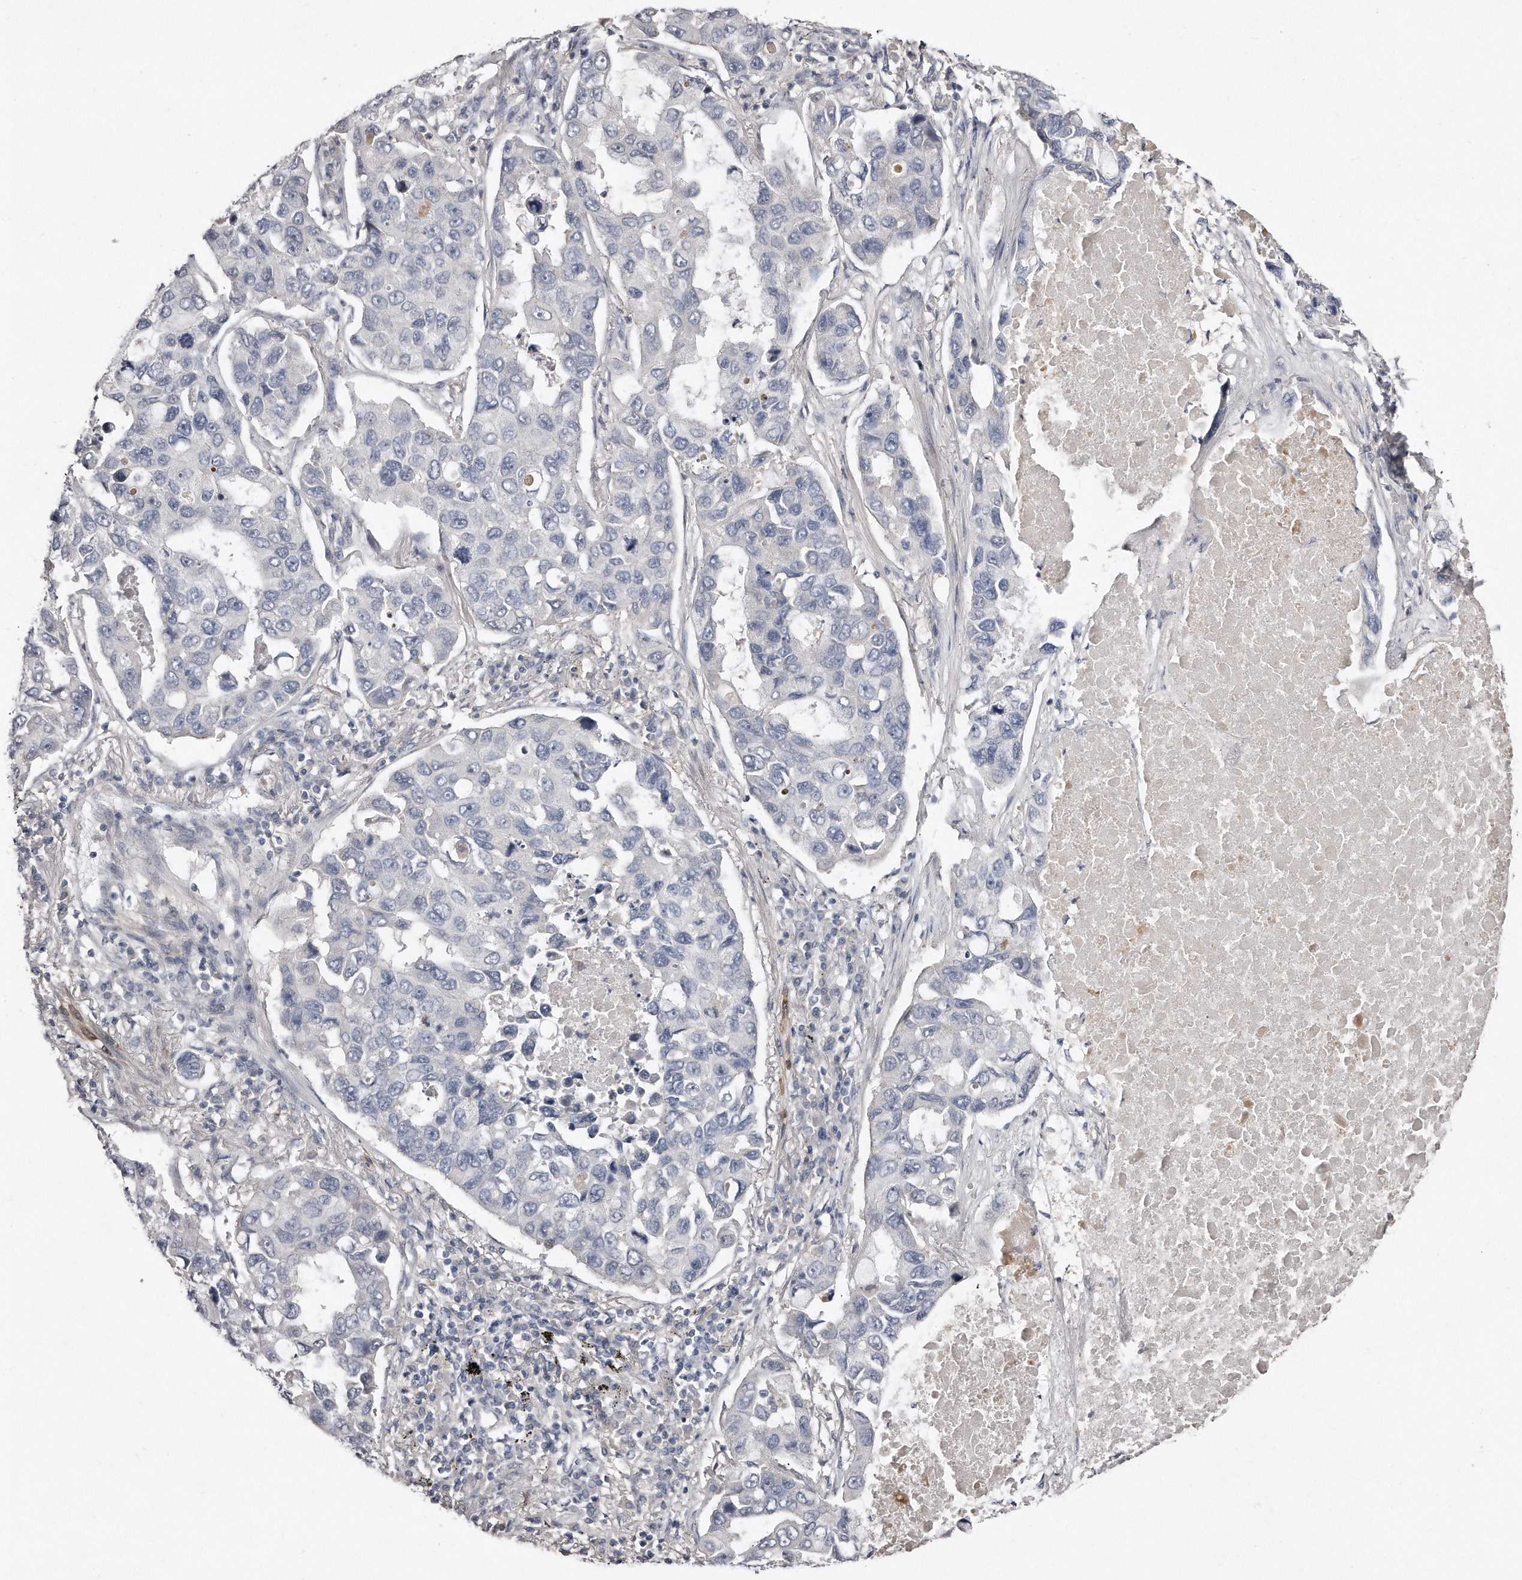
{"staining": {"intensity": "negative", "quantity": "none", "location": "none"}, "tissue": "lung cancer", "cell_type": "Tumor cells", "image_type": "cancer", "snomed": [{"axis": "morphology", "description": "Adenocarcinoma, NOS"}, {"axis": "topography", "description": "Lung"}], "caption": "Protein analysis of lung adenocarcinoma displays no significant staining in tumor cells.", "gene": "LMOD1", "patient": {"sex": "male", "age": 64}}